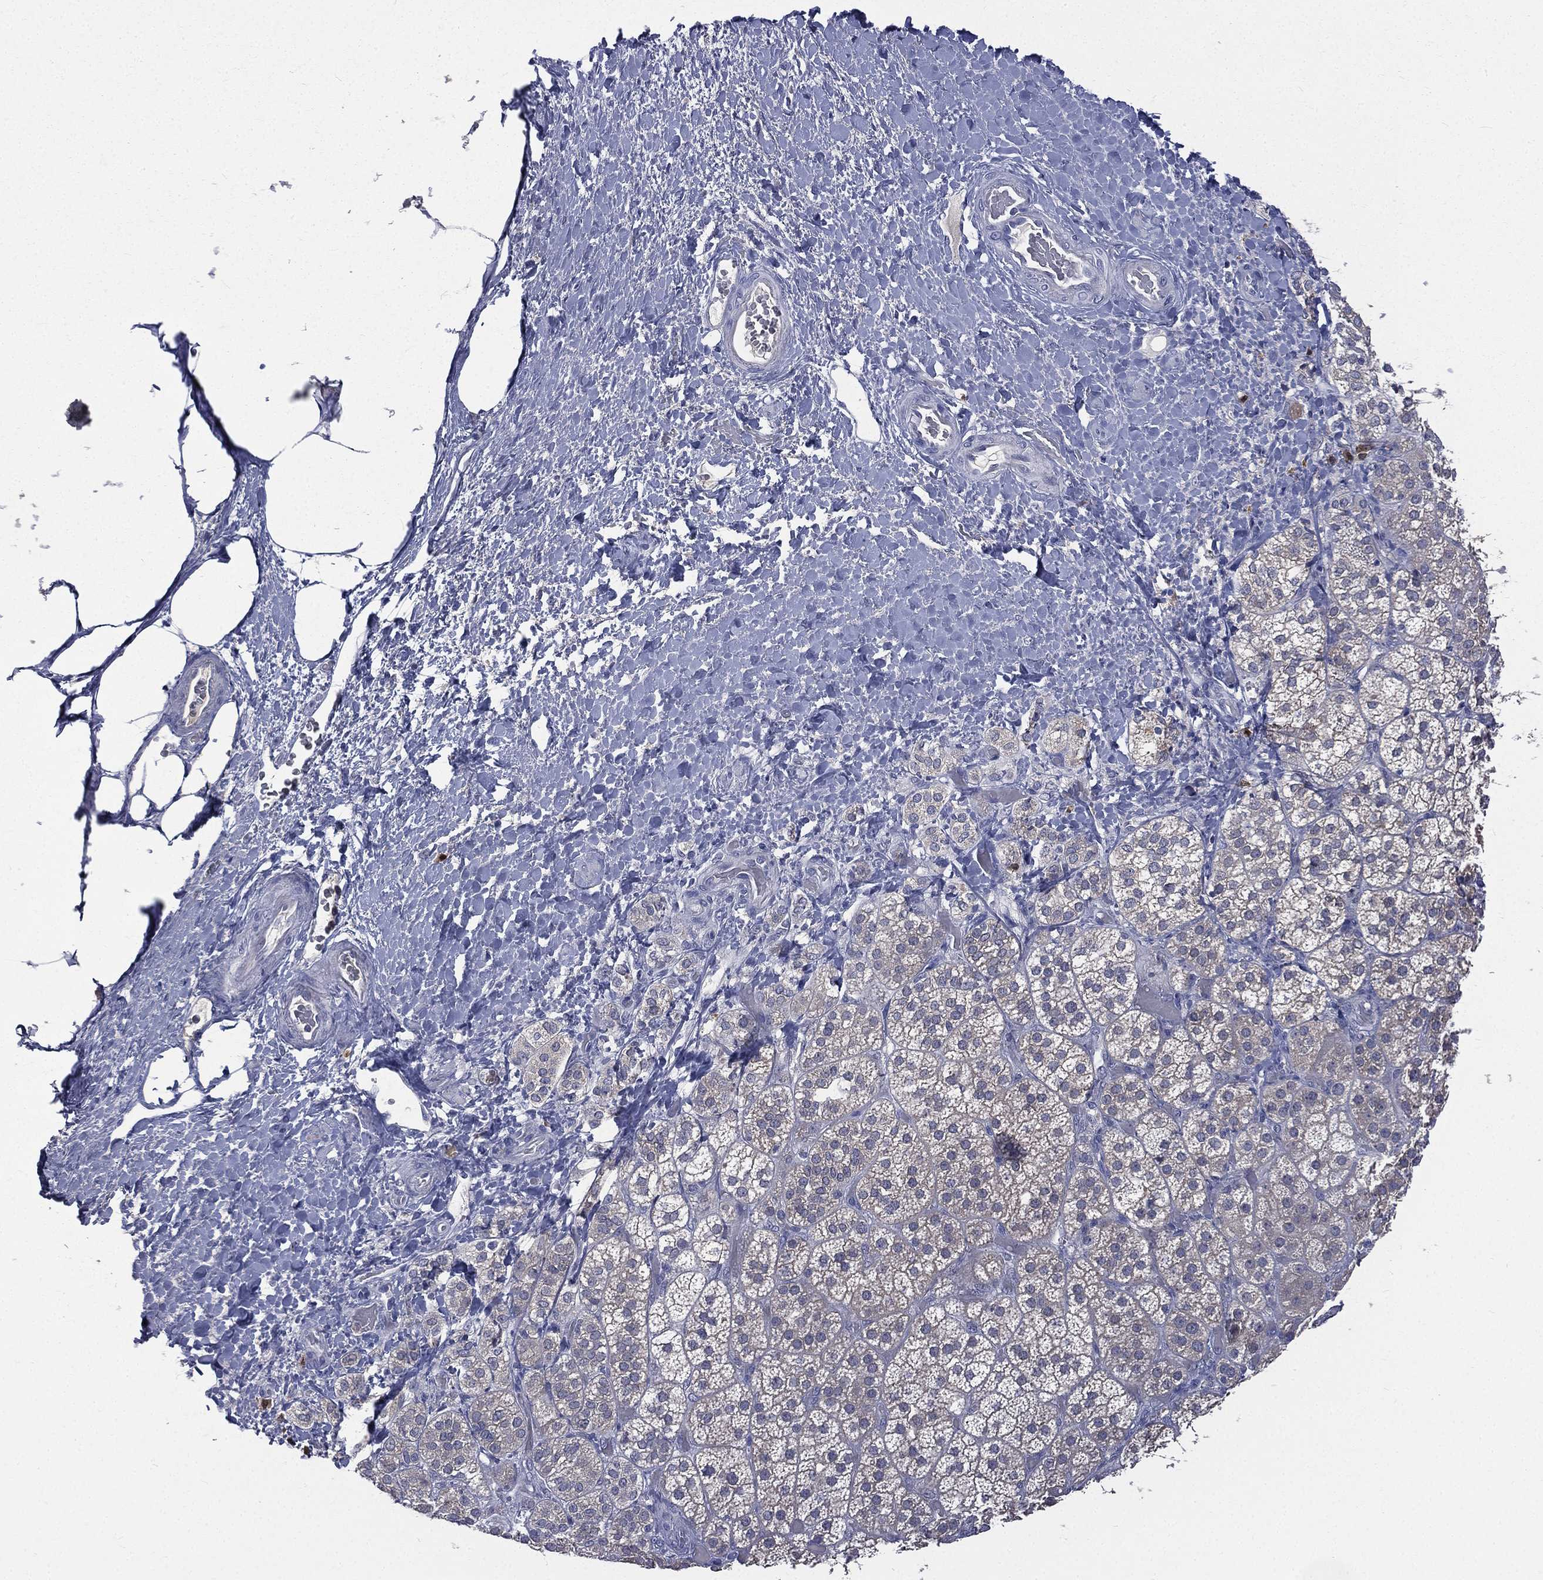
{"staining": {"intensity": "weak", "quantity": "<25%", "location": "cytoplasmic/membranous"}, "tissue": "adrenal gland", "cell_type": "Glandular cells", "image_type": "normal", "snomed": [{"axis": "morphology", "description": "Normal tissue, NOS"}, {"axis": "topography", "description": "Adrenal gland"}], "caption": "IHC of normal adrenal gland shows no expression in glandular cells.", "gene": "CA12", "patient": {"sex": "male", "age": 57}}